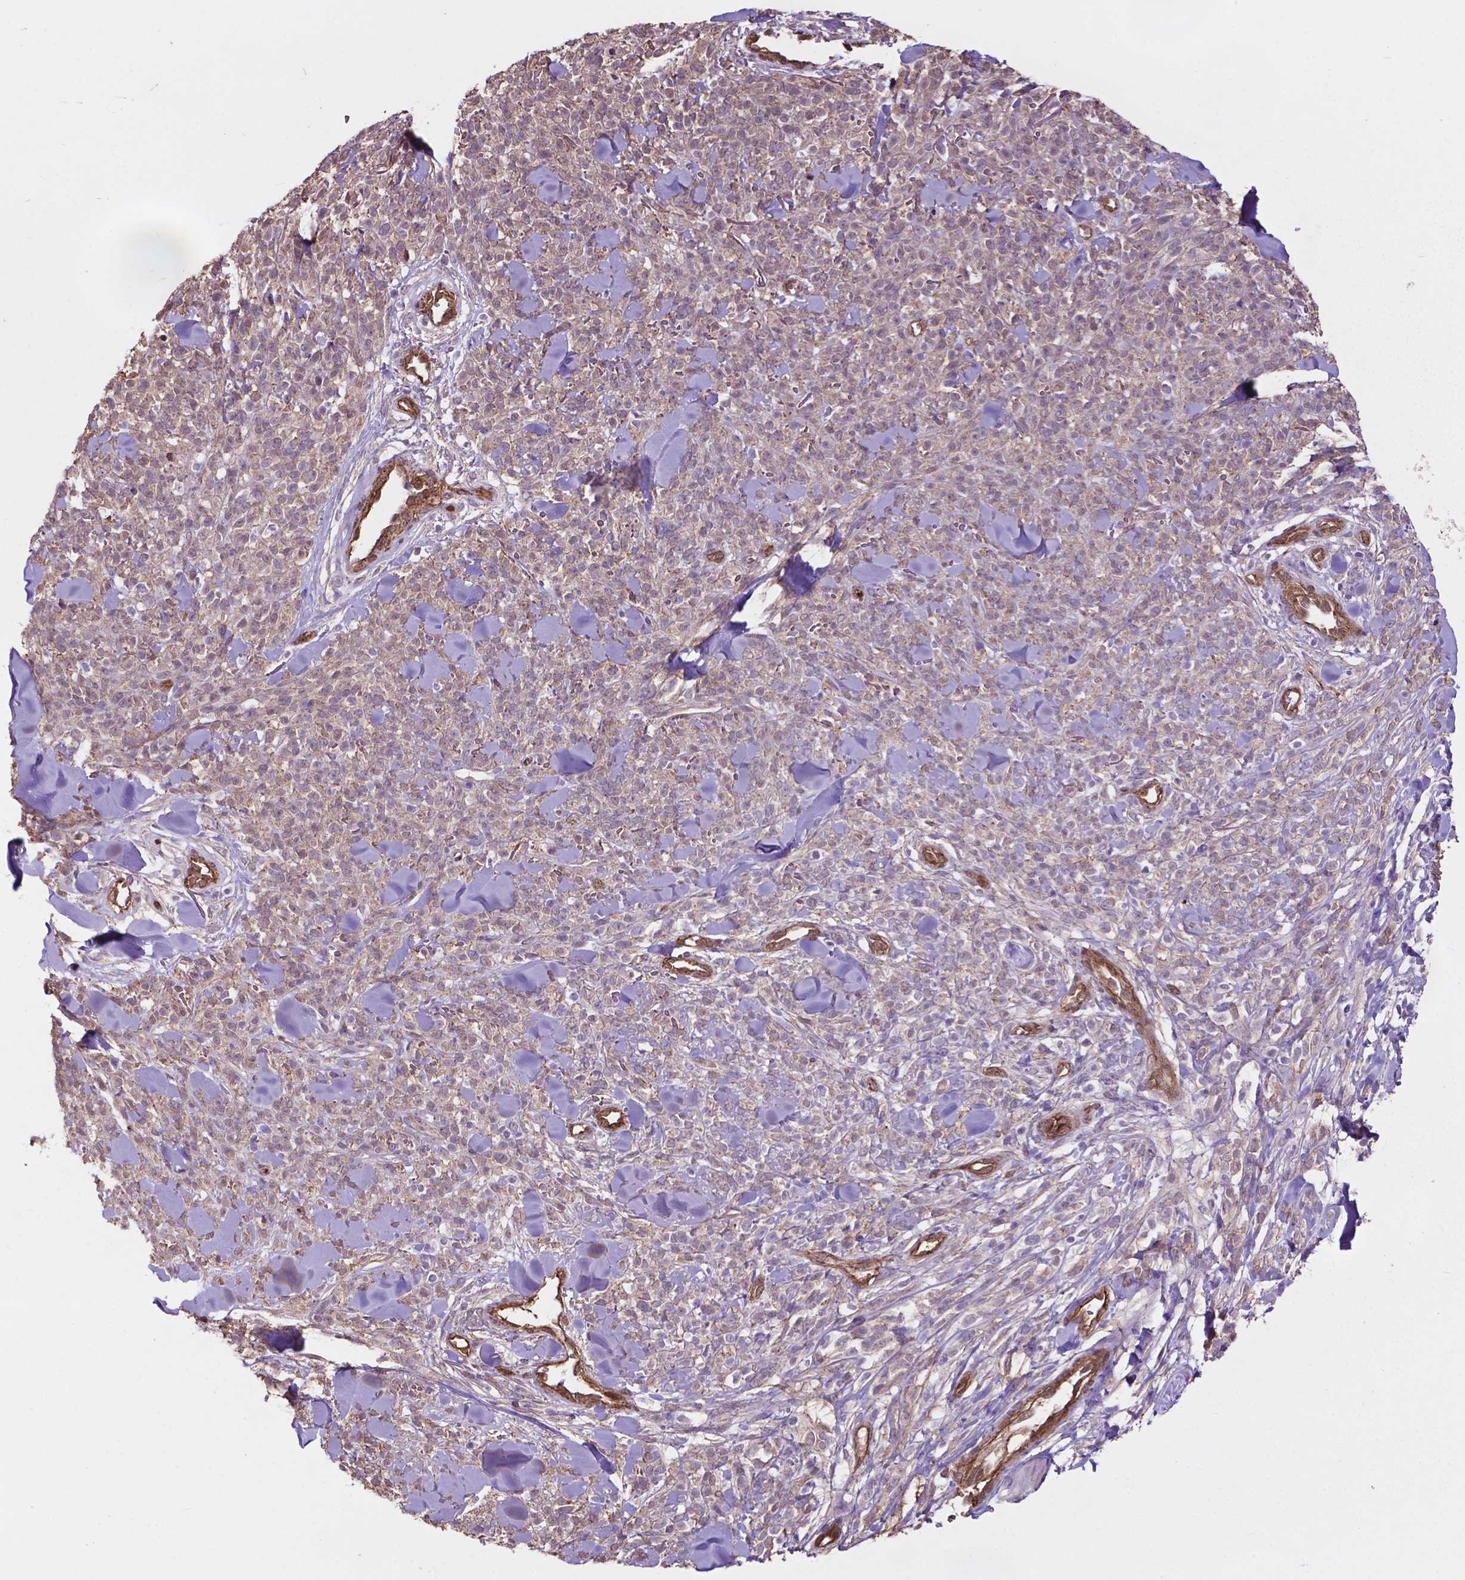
{"staining": {"intensity": "weak", "quantity": "<25%", "location": "cytoplasmic/membranous,nuclear"}, "tissue": "melanoma", "cell_type": "Tumor cells", "image_type": "cancer", "snomed": [{"axis": "morphology", "description": "Malignant melanoma, NOS"}, {"axis": "topography", "description": "Skin"}, {"axis": "topography", "description": "Skin of trunk"}], "caption": "Immunohistochemical staining of human malignant melanoma exhibits no significant expression in tumor cells.", "gene": "PDLIM1", "patient": {"sex": "male", "age": 74}}